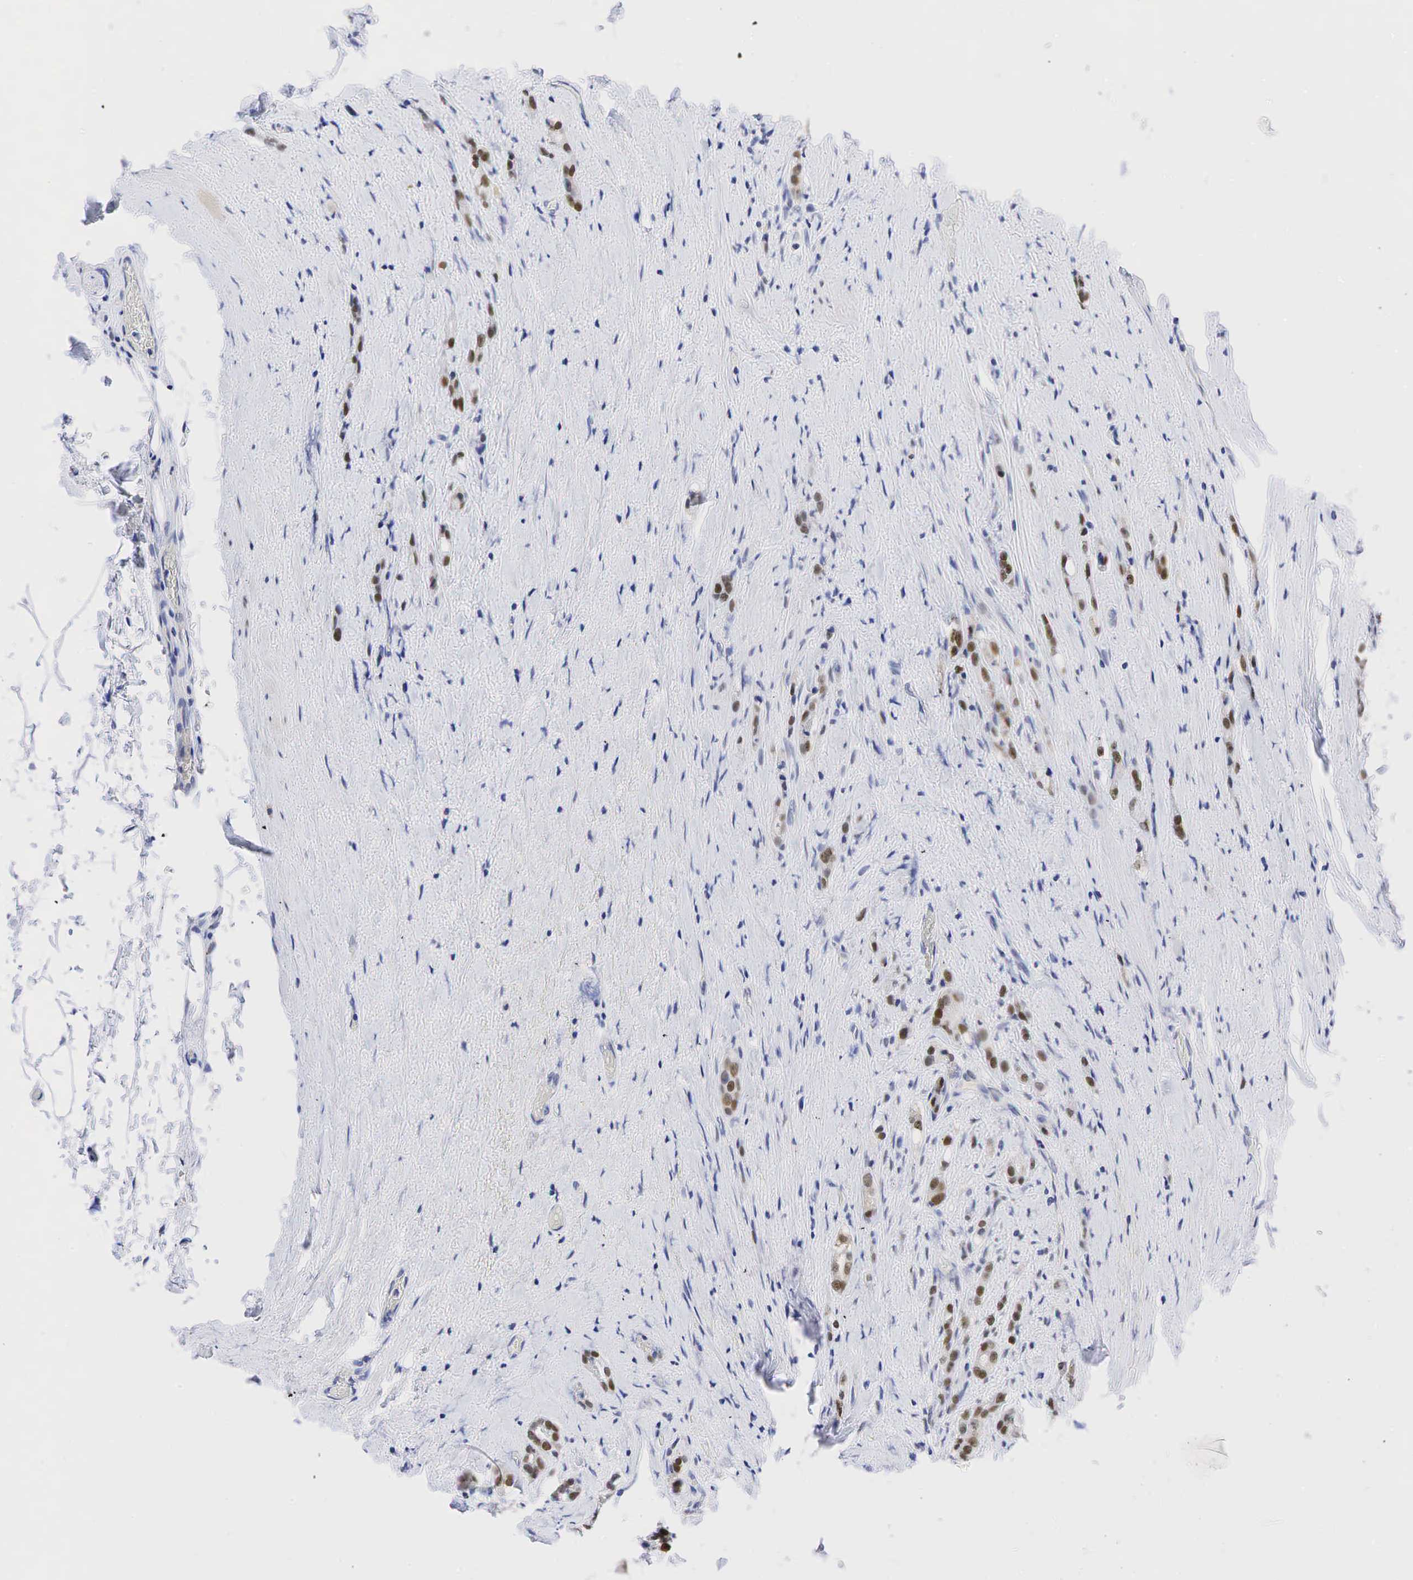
{"staining": {"intensity": "moderate", "quantity": ">75%", "location": "nuclear"}, "tissue": "prostate cancer", "cell_type": "Tumor cells", "image_type": "cancer", "snomed": [{"axis": "morphology", "description": "Adenocarcinoma, Medium grade"}, {"axis": "topography", "description": "Prostate"}], "caption": "Moderate nuclear expression is appreciated in about >75% of tumor cells in adenocarcinoma (medium-grade) (prostate). The protein of interest is shown in brown color, while the nuclei are stained blue.", "gene": "AR", "patient": {"sex": "male", "age": 59}}